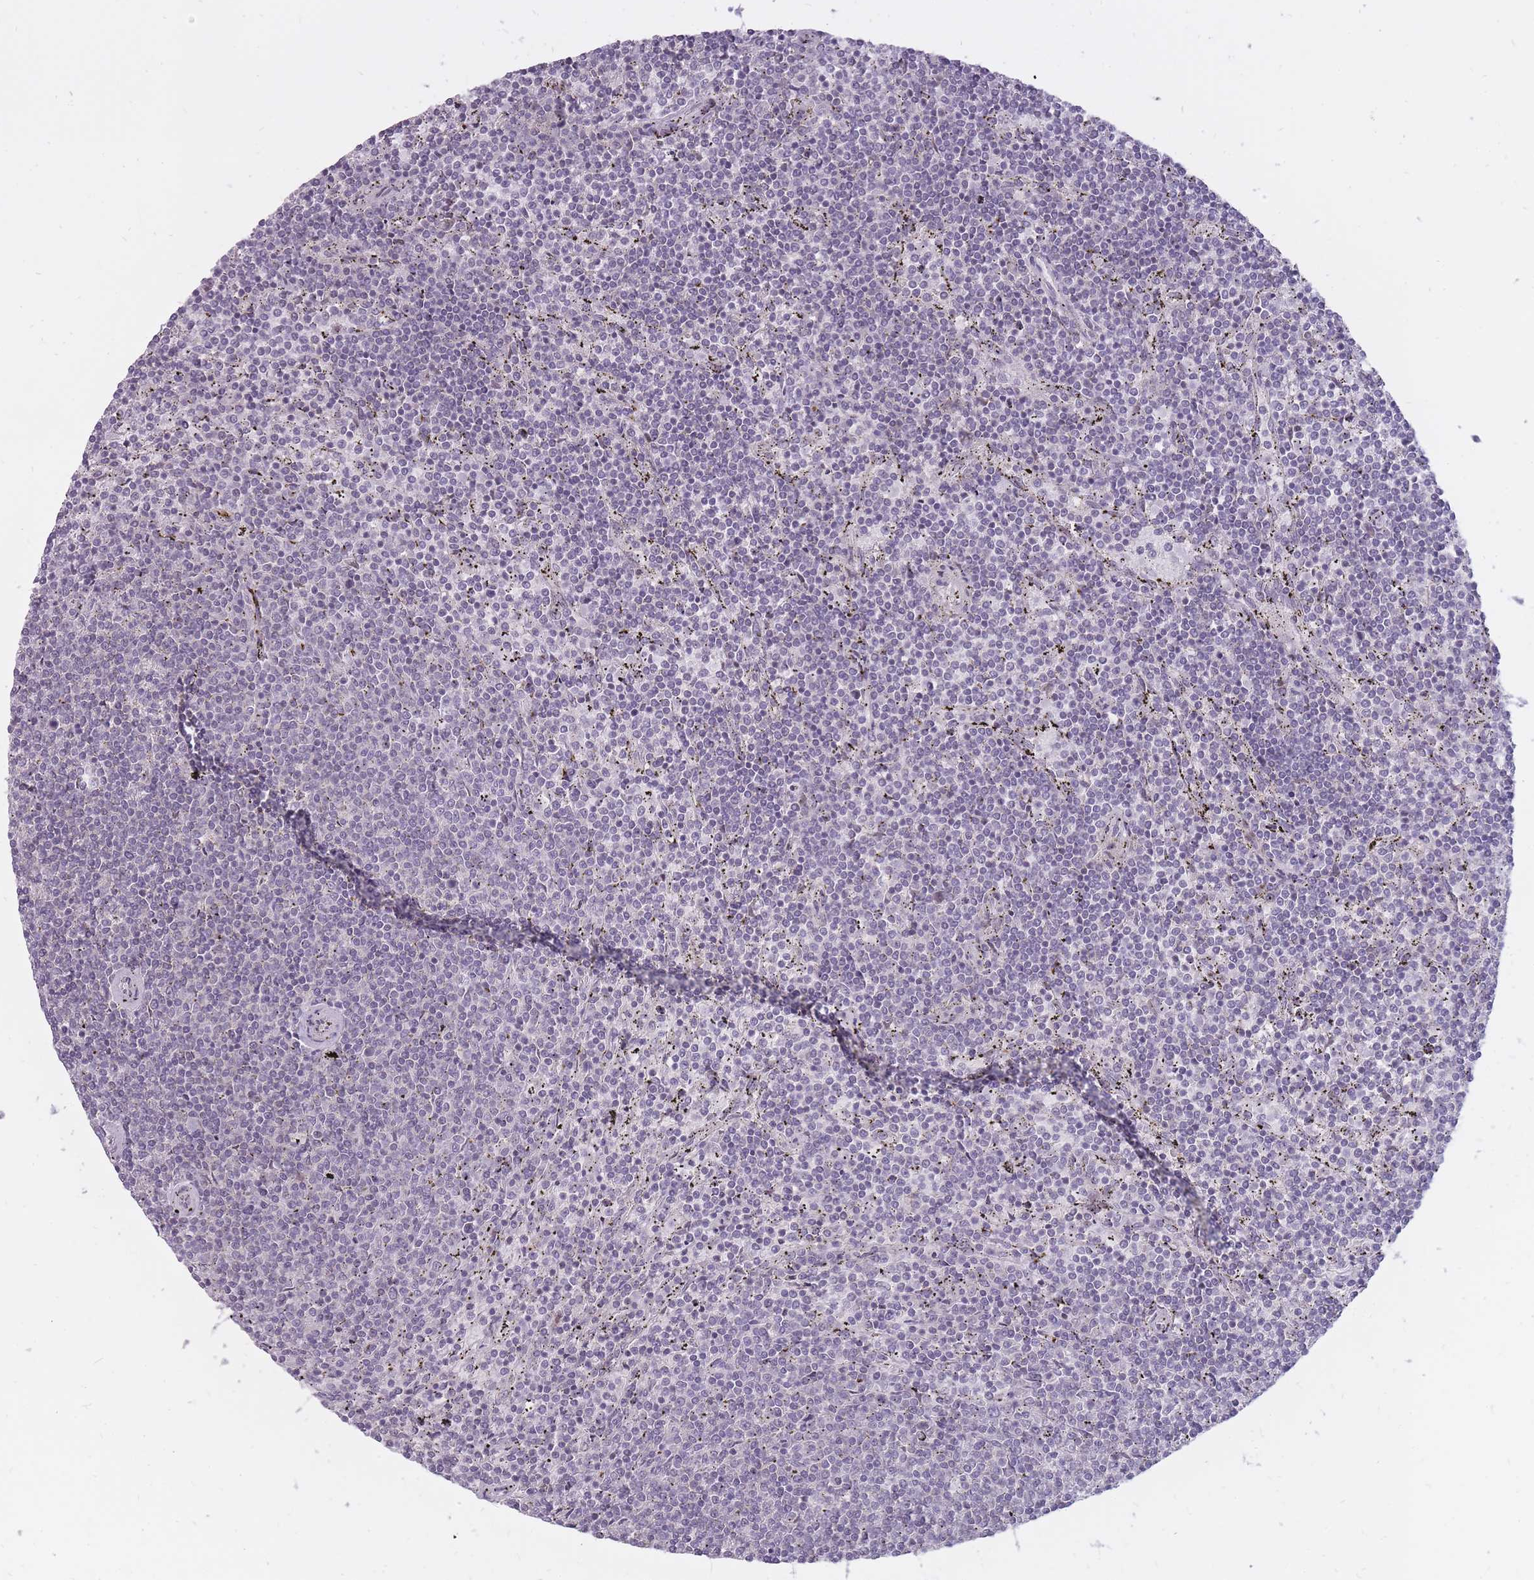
{"staining": {"intensity": "negative", "quantity": "none", "location": "none"}, "tissue": "lymphoma", "cell_type": "Tumor cells", "image_type": "cancer", "snomed": [{"axis": "morphology", "description": "Malignant lymphoma, non-Hodgkin's type, Low grade"}, {"axis": "topography", "description": "Spleen"}], "caption": "Tumor cells show no significant protein staining in malignant lymphoma, non-Hodgkin's type (low-grade). (DAB immunohistochemistry visualized using brightfield microscopy, high magnification).", "gene": "POMZP3", "patient": {"sex": "female", "age": 50}}